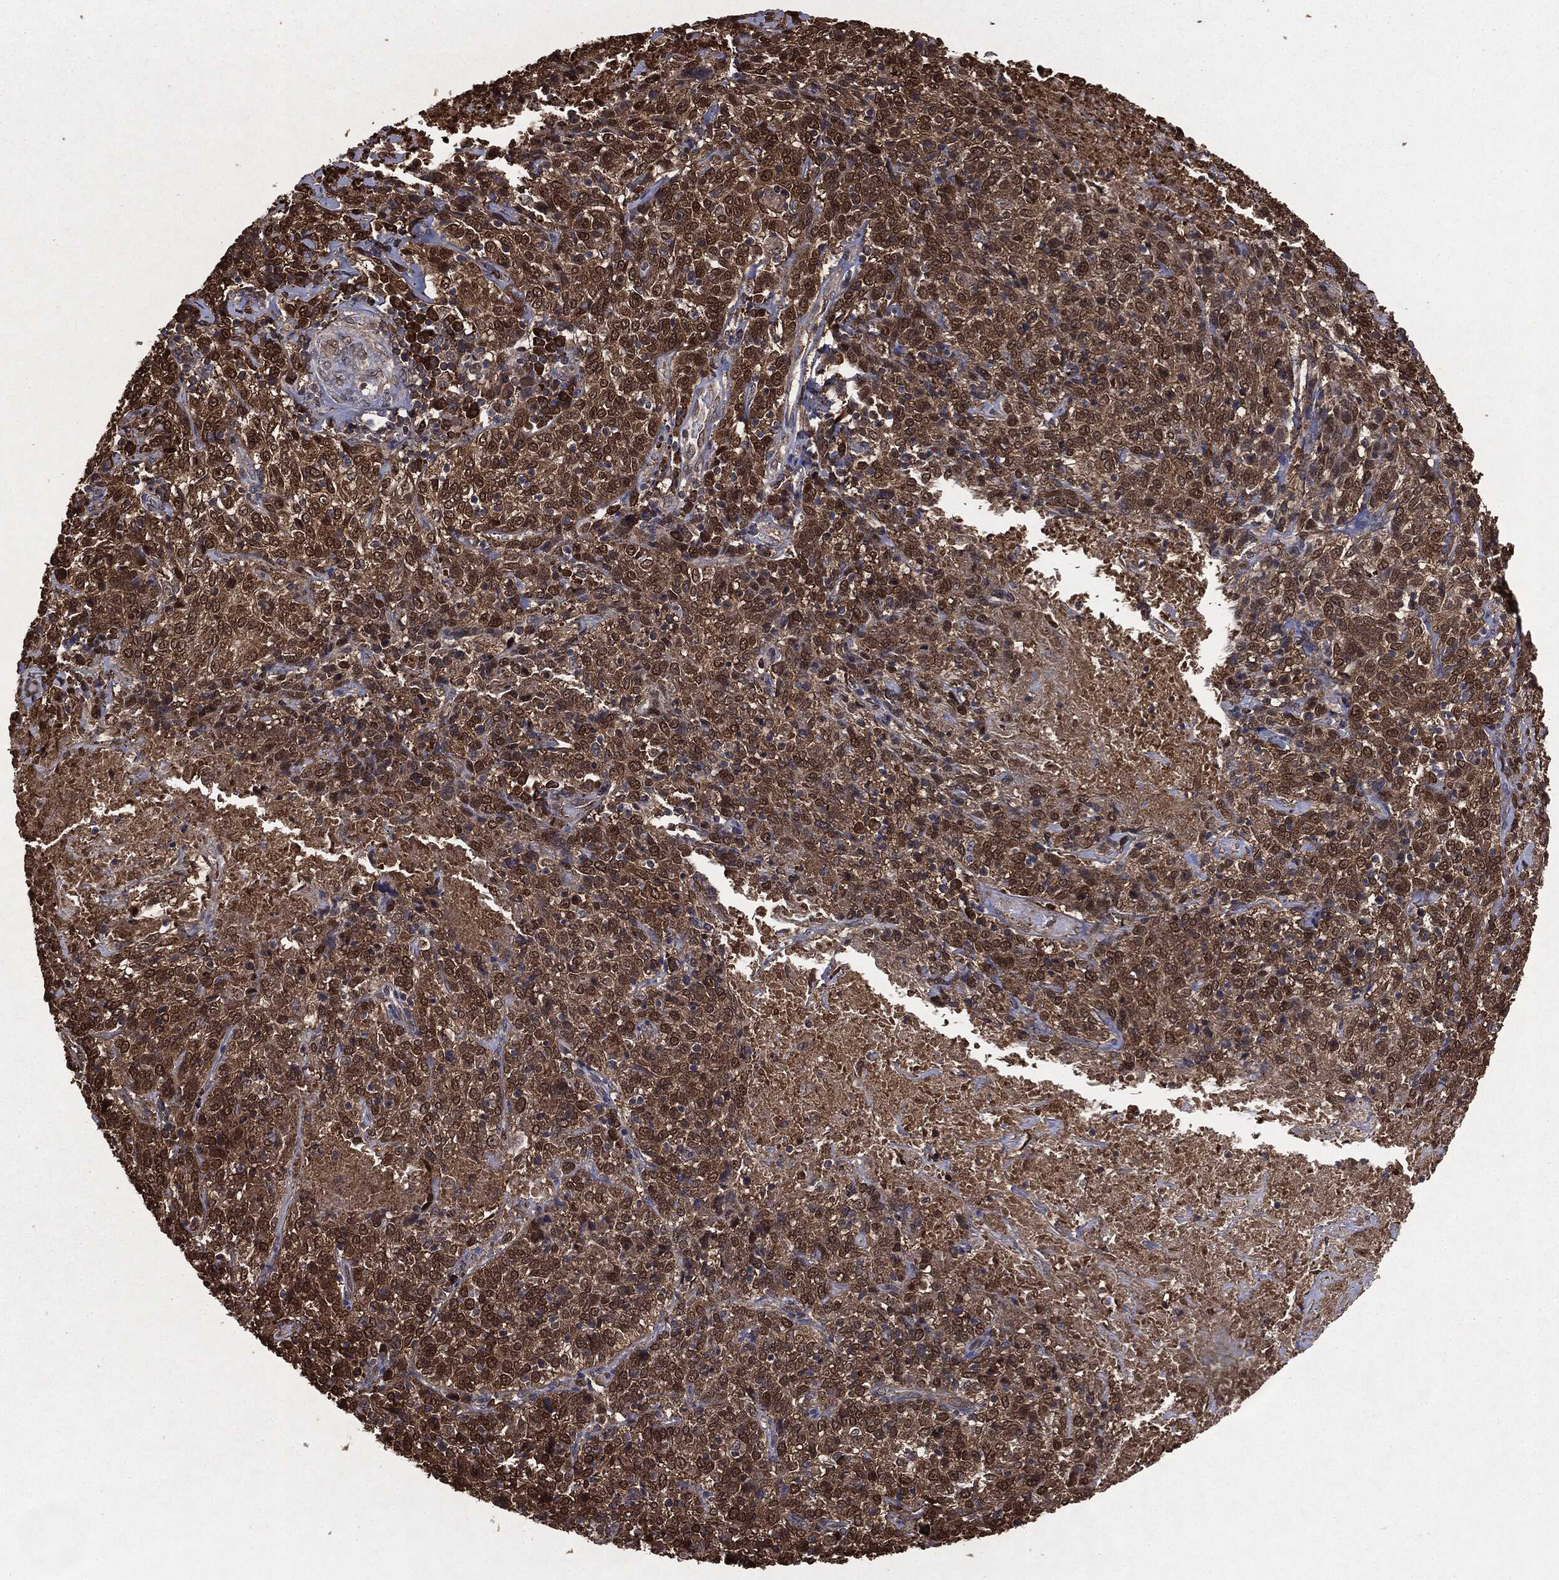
{"staining": {"intensity": "strong", "quantity": ">75%", "location": "cytoplasmic/membranous"}, "tissue": "cervical cancer", "cell_type": "Tumor cells", "image_type": "cancer", "snomed": [{"axis": "morphology", "description": "Squamous cell carcinoma, NOS"}, {"axis": "topography", "description": "Cervix"}], "caption": "A high amount of strong cytoplasmic/membranous positivity is present in about >75% of tumor cells in cervical cancer tissue.", "gene": "NME1", "patient": {"sex": "female", "age": 46}}